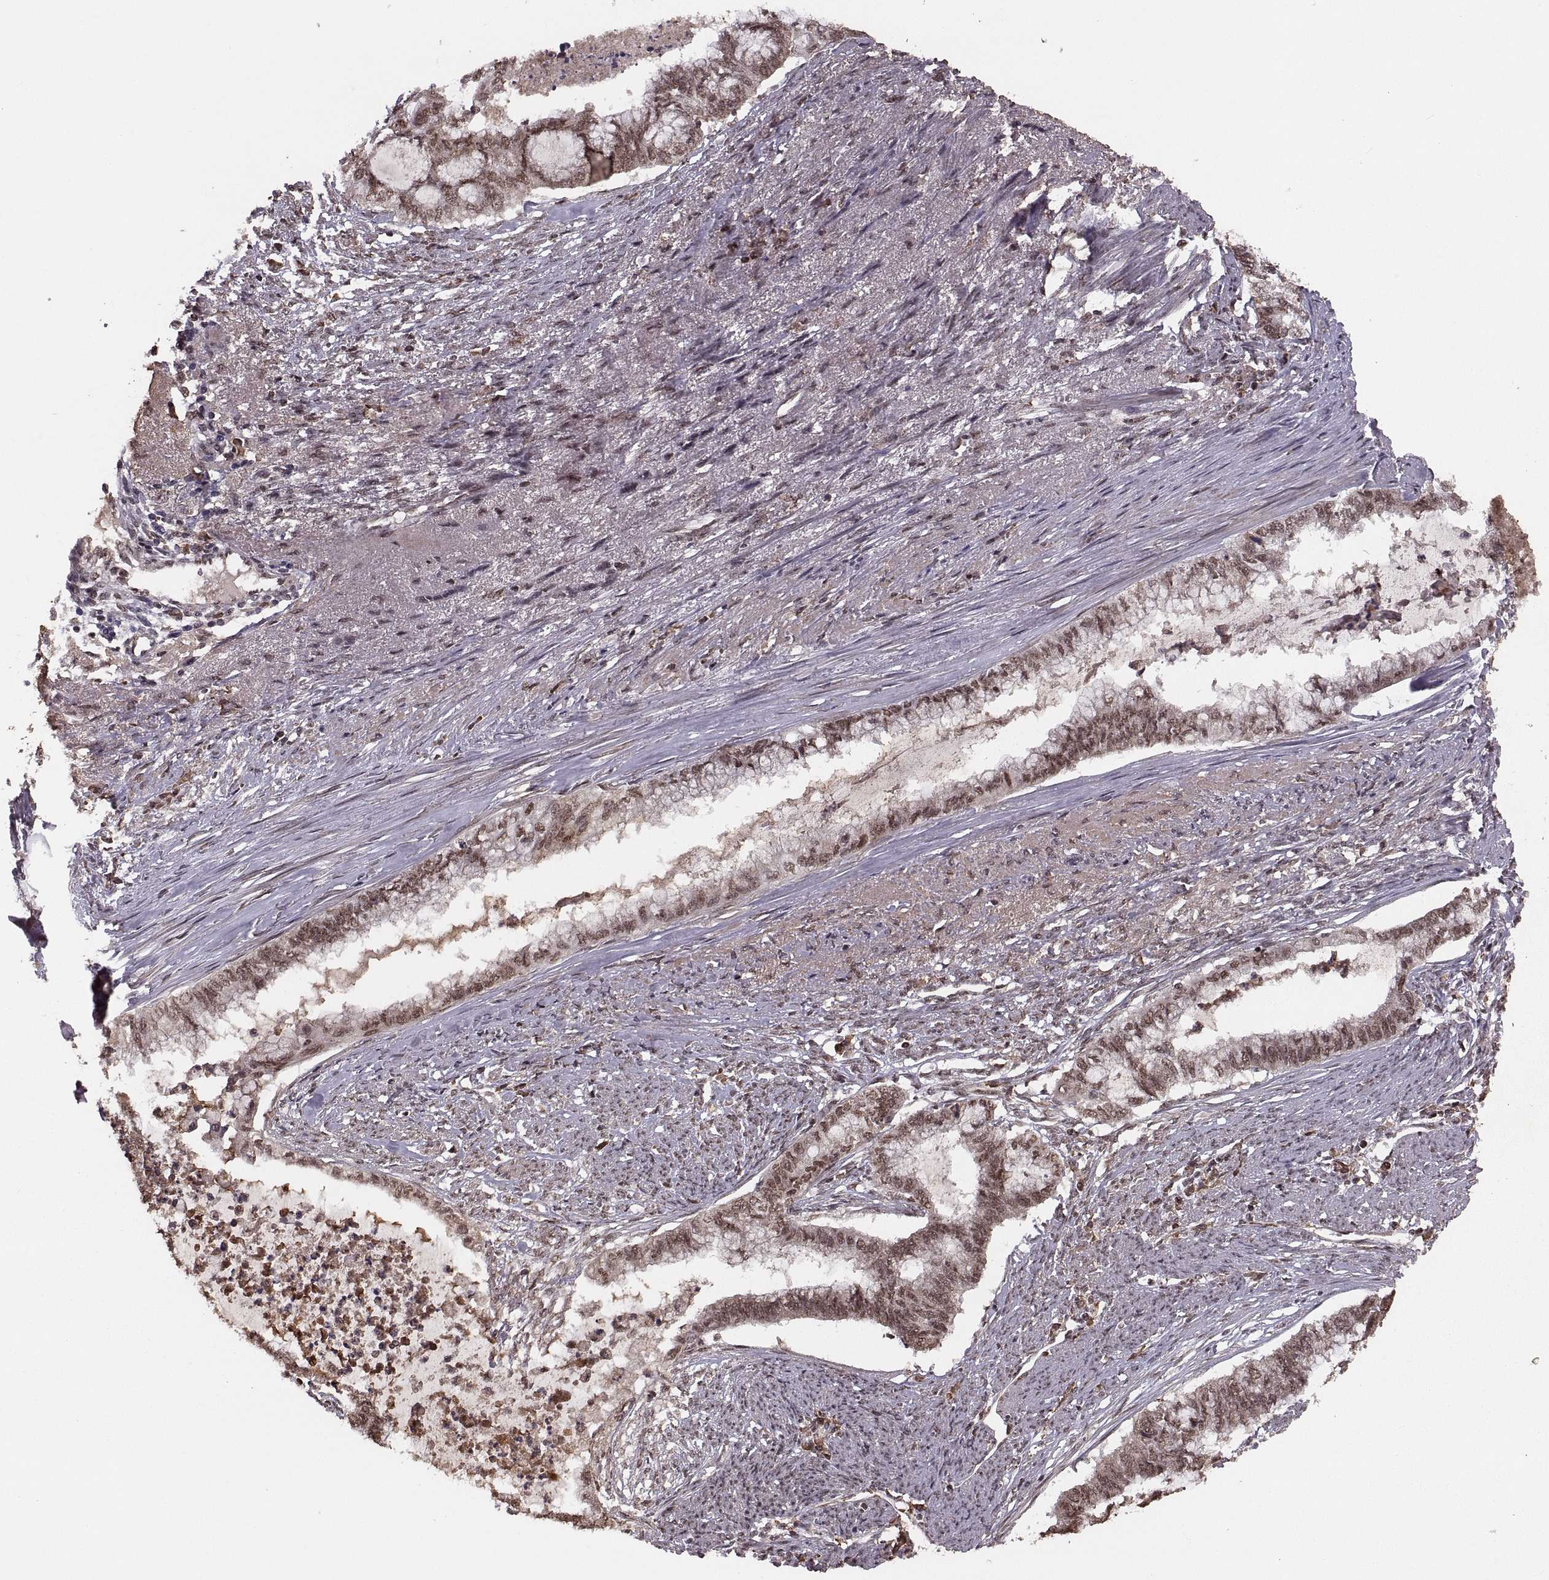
{"staining": {"intensity": "moderate", "quantity": "25%-75%", "location": "cytoplasmic/membranous,nuclear"}, "tissue": "endometrial cancer", "cell_type": "Tumor cells", "image_type": "cancer", "snomed": [{"axis": "morphology", "description": "Adenocarcinoma, NOS"}, {"axis": "topography", "description": "Endometrium"}], "caption": "Protein expression analysis of endometrial cancer (adenocarcinoma) displays moderate cytoplasmic/membranous and nuclear expression in approximately 25%-75% of tumor cells.", "gene": "RFT1", "patient": {"sex": "female", "age": 79}}